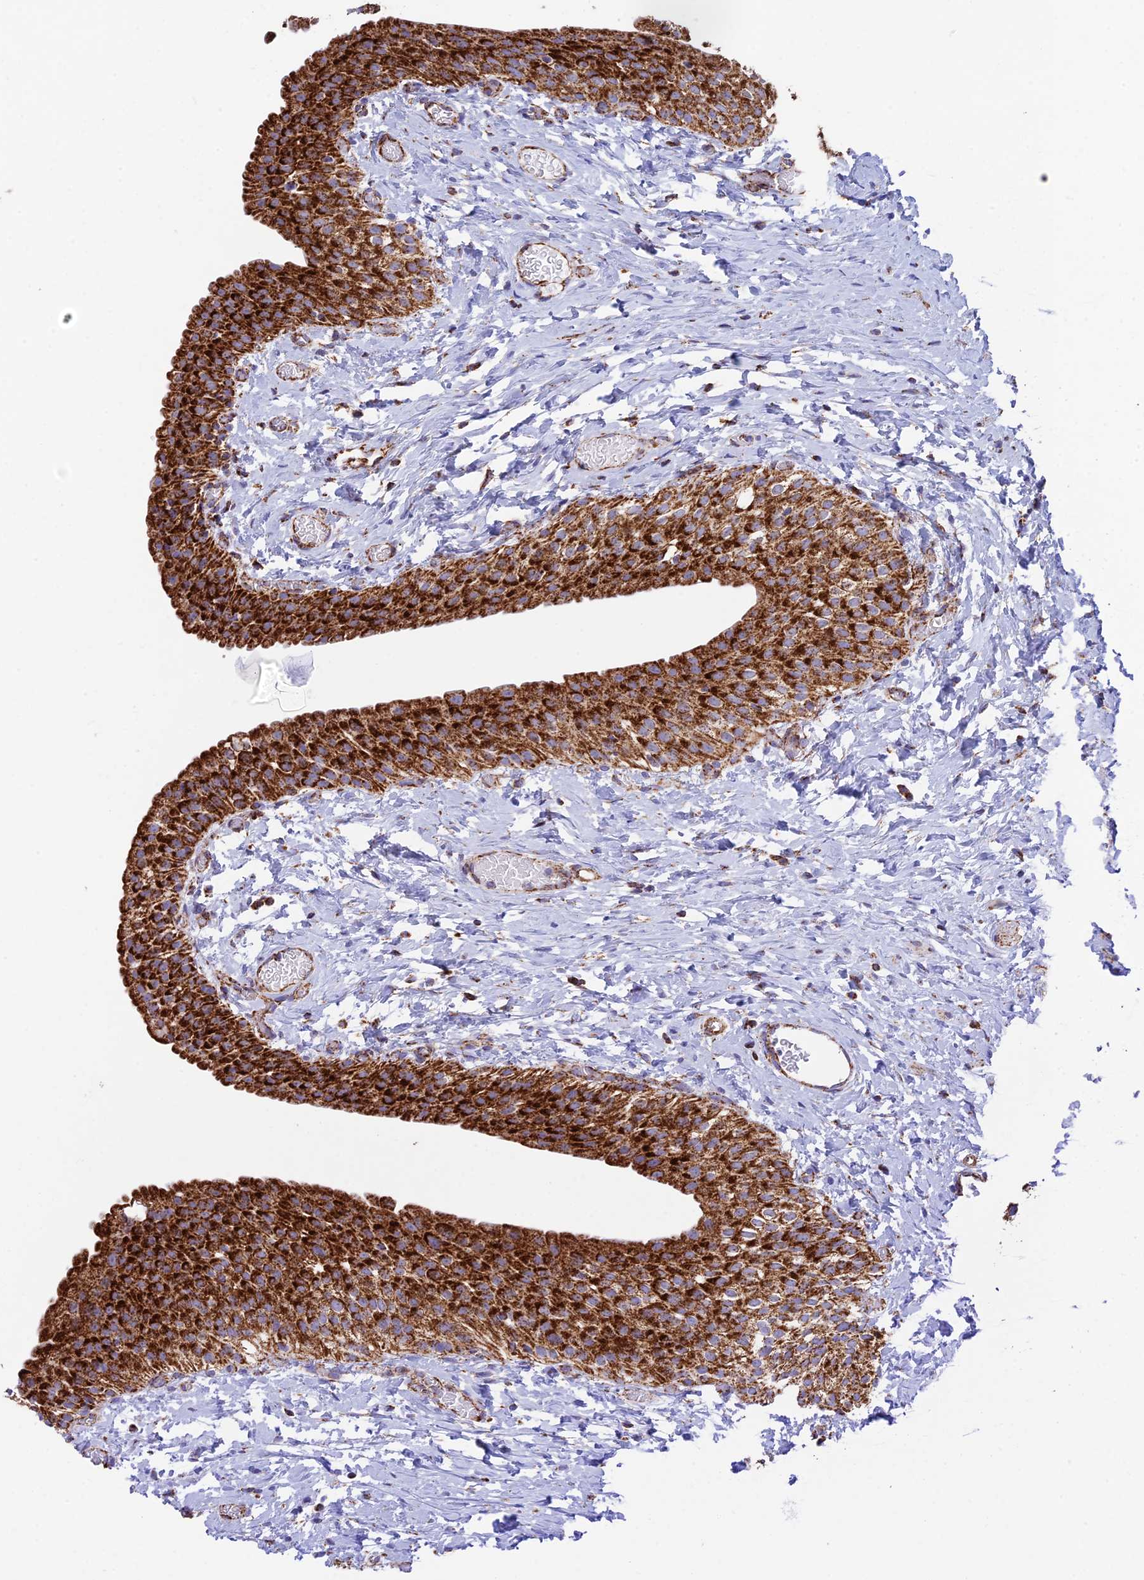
{"staining": {"intensity": "strong", "quantity": ">75%", "location": "cytoplasmic/membranous"}, "tissue": "urinary bladder", "cell_type": "Urothelial cells", "image_type": "normal", "snomed": [{"axis": "morphology", "description": "Normal tissue, NOS"}, {"axis": "topography", "description": "Urinary bladder"}], "caption": "IHC (DAB) staining of unremarkable urinary bladder displays strong cytoplasmic/membranous protein expression in approximately >75% of urothelial cells.", "gene": "CHCHD3", "patient": {"sex": "male", "age": 1}}